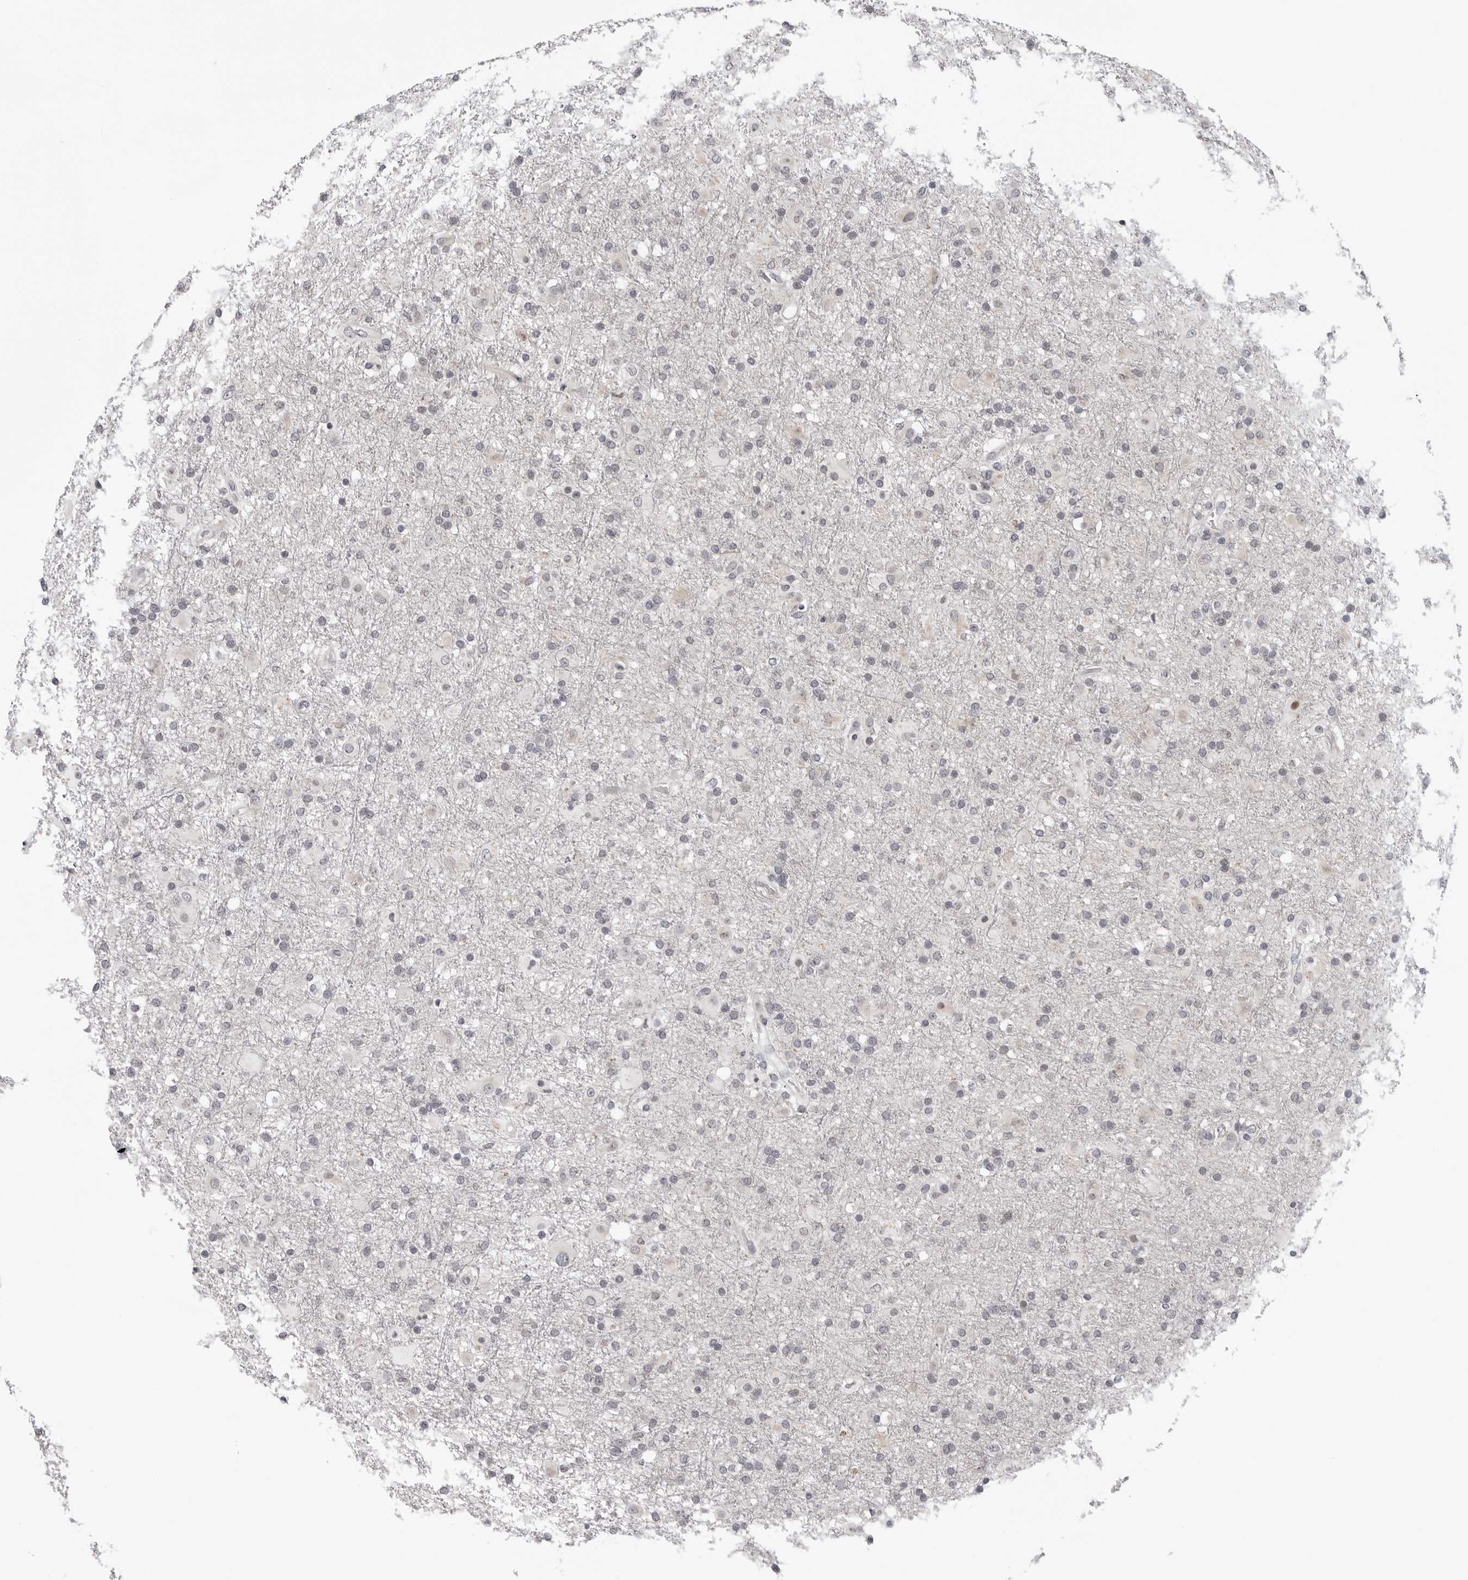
{"staining": {"intensity": "negative", "quantity": "none", "location": "none"}, "tissue": "glioma", "cell_type": "Tumor cells", "image_type": "cancer", "snomed": [{"axis": "morphology", "description": "Glioma, malignant, Low grade"}, {"axis": "topography", "description": "Brain"}], "caption": "This is a histopathology image of immunohistochemistry (IHC) staining of glioma, which shows no staining in tumor cells. Brightfield microscopy of immunohistochemistry (IHC) stained with DAB (3,3'-diaminobenzidine) (brown) and hematoxylin (blue), captured at high magnification.", "gene": "PIP4K2C", "patient": {"sex": "male", "age": 65}}